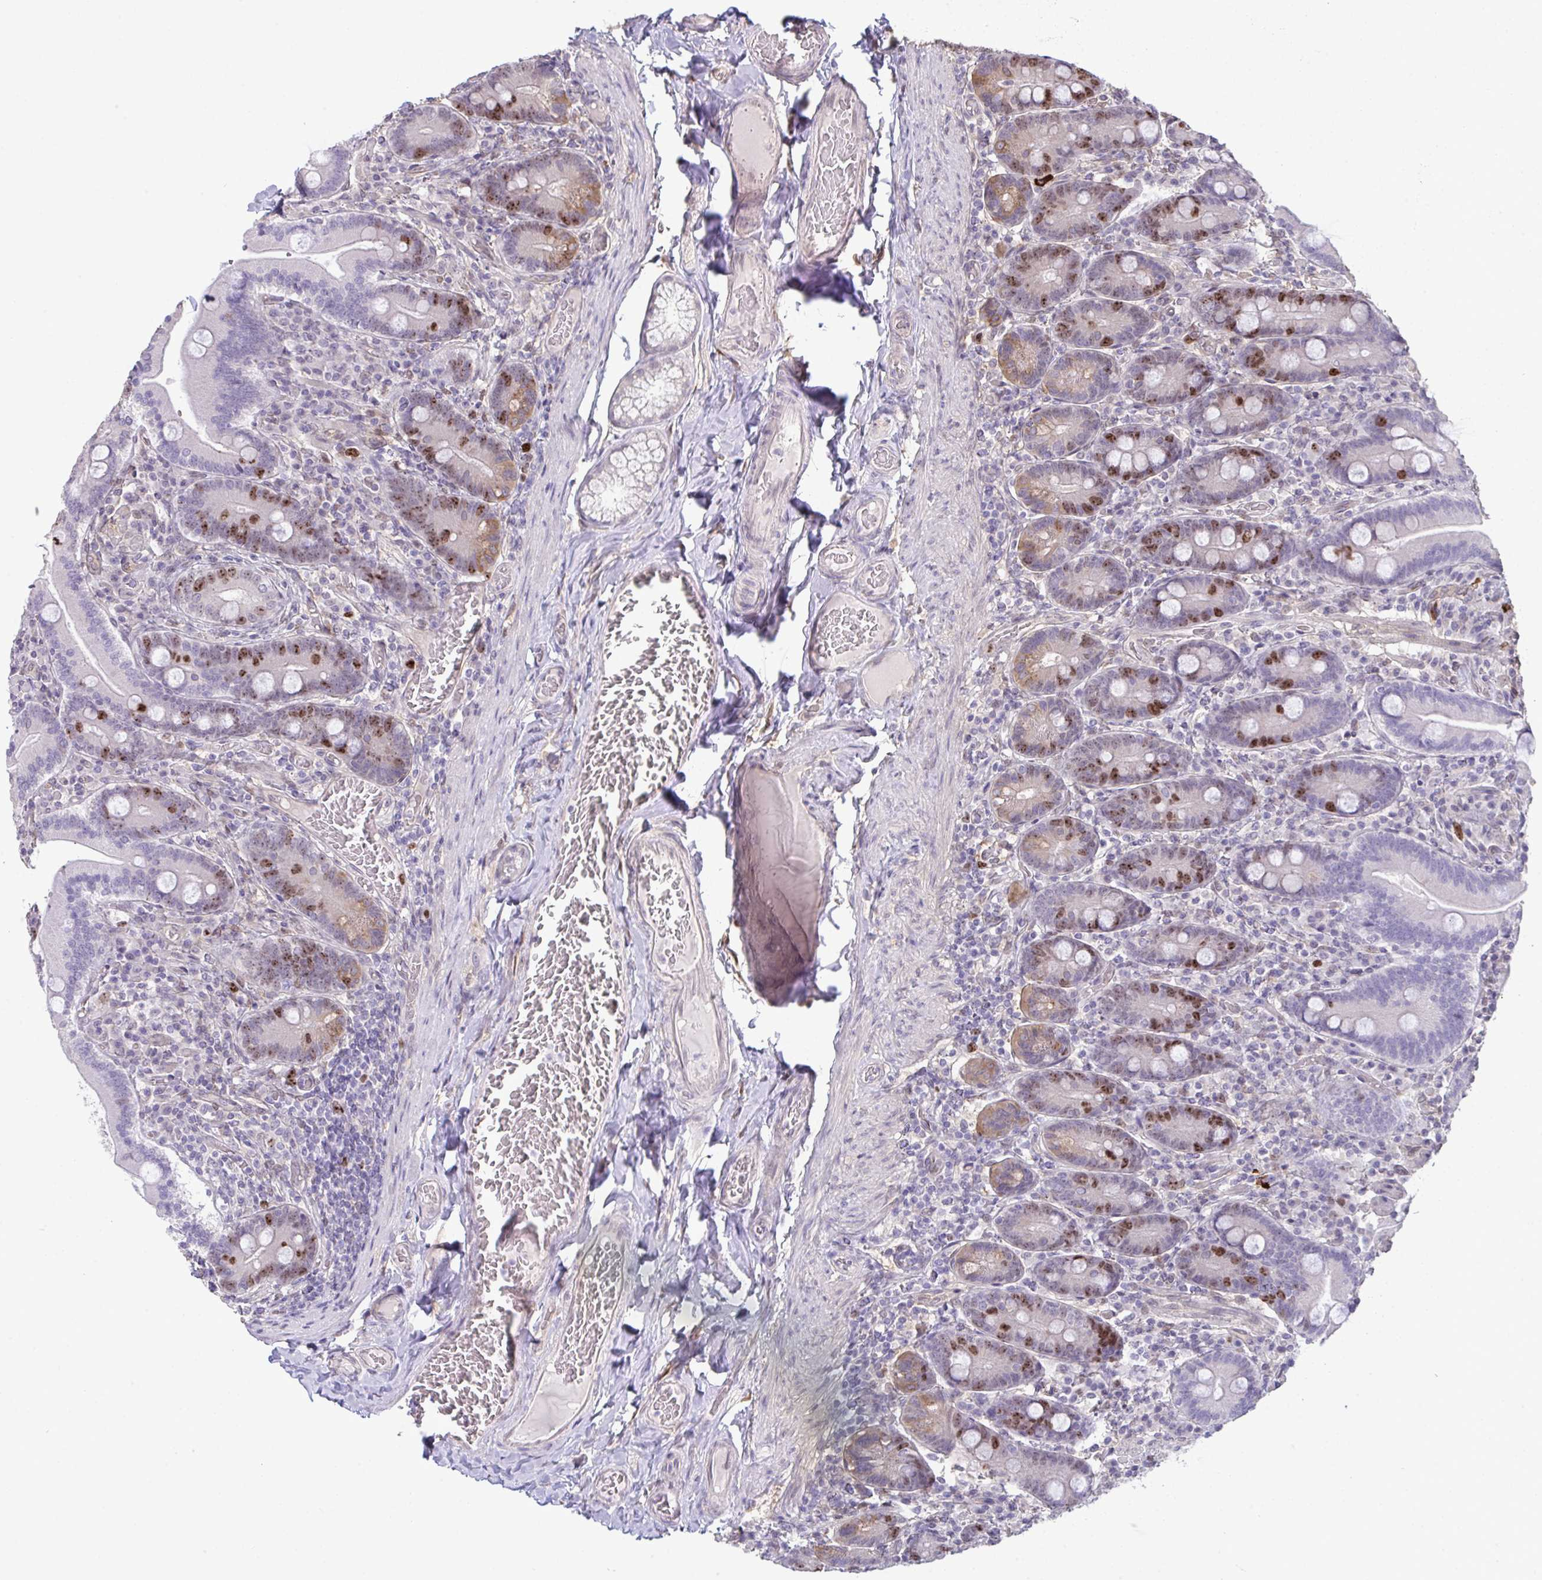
{"staining": {"intensity": "moderate", "quantity": "<25%", "location": "cytoplasmic/membranous,nuclear"}, "tissue": "duodenum", "cell_type": "Glandular cells", "image_type": "normal", "snomed": [{"axis": "morphology", "description": "Normal tissue, NOS"}, {"axis": "topography", "description": "Duodenum"}], "caption": "Approximately <25% of glandular cells in benign duodenum show moderate cytoplasmic/membranous,nuclear protein staining as visualized by brown immunohistochemical staining.", "gene": "SETD7", "patient": {"sex": "female", "age": 62}}